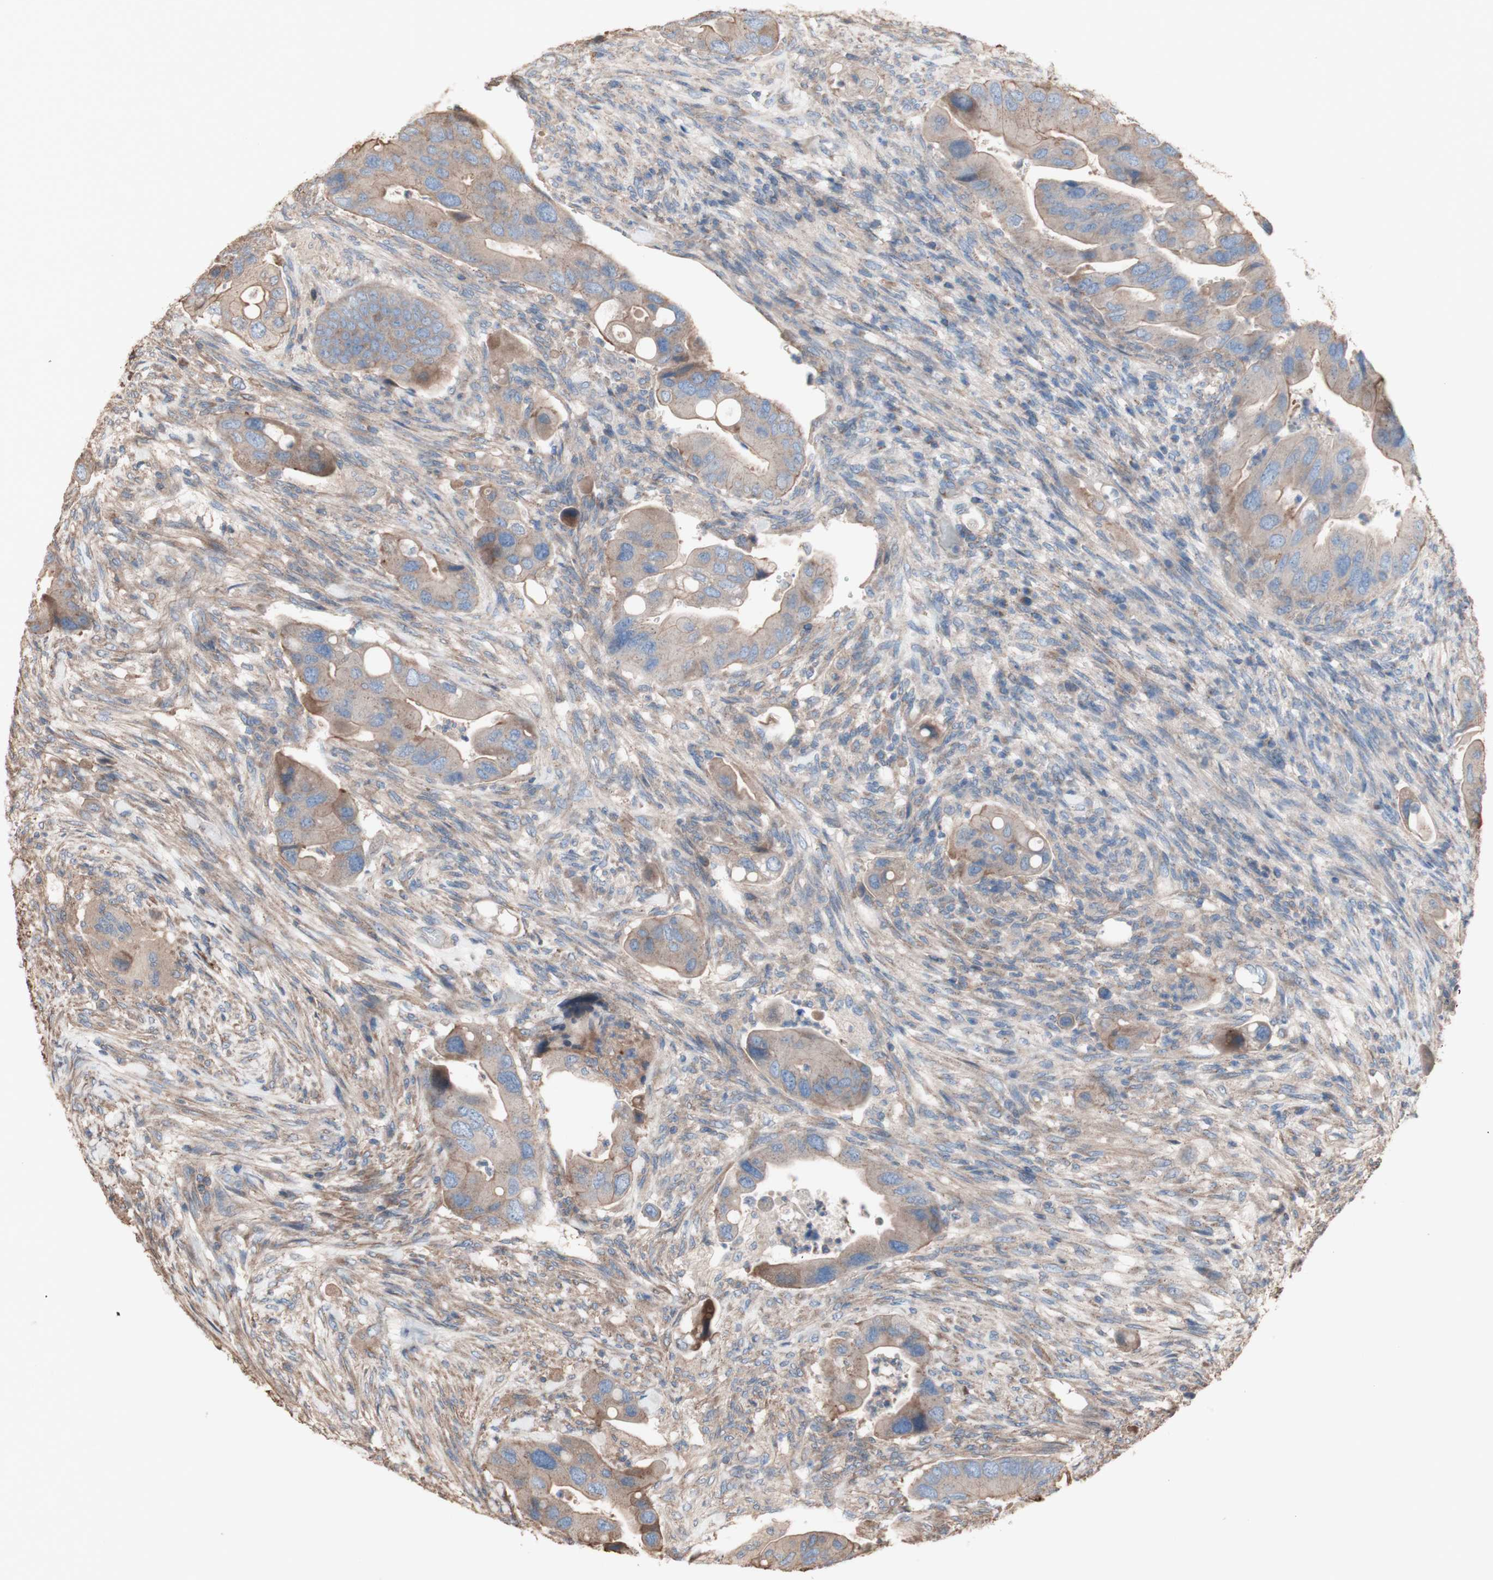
{"staining": {"intensity": "moderate", "quantity": ">75%", "location": "cytoplasmic/membranous"}, "tissue": "colorectal cancer", "cell_type": "Tumor cells", "image_type": "cancer", "snomed": [{"axis": "morphology", "description": "Adenocarcinoma, NOS"}, {"axis": "topography", "description": "Rectum"}], "caption": "A medium amount of moderate cytoplasmic/membranous positivity is present in about >75% of tumor cells in colorectal cancer tissue.", "gene": "COPB1", "patient": {"sex": "female", "age": 57}}